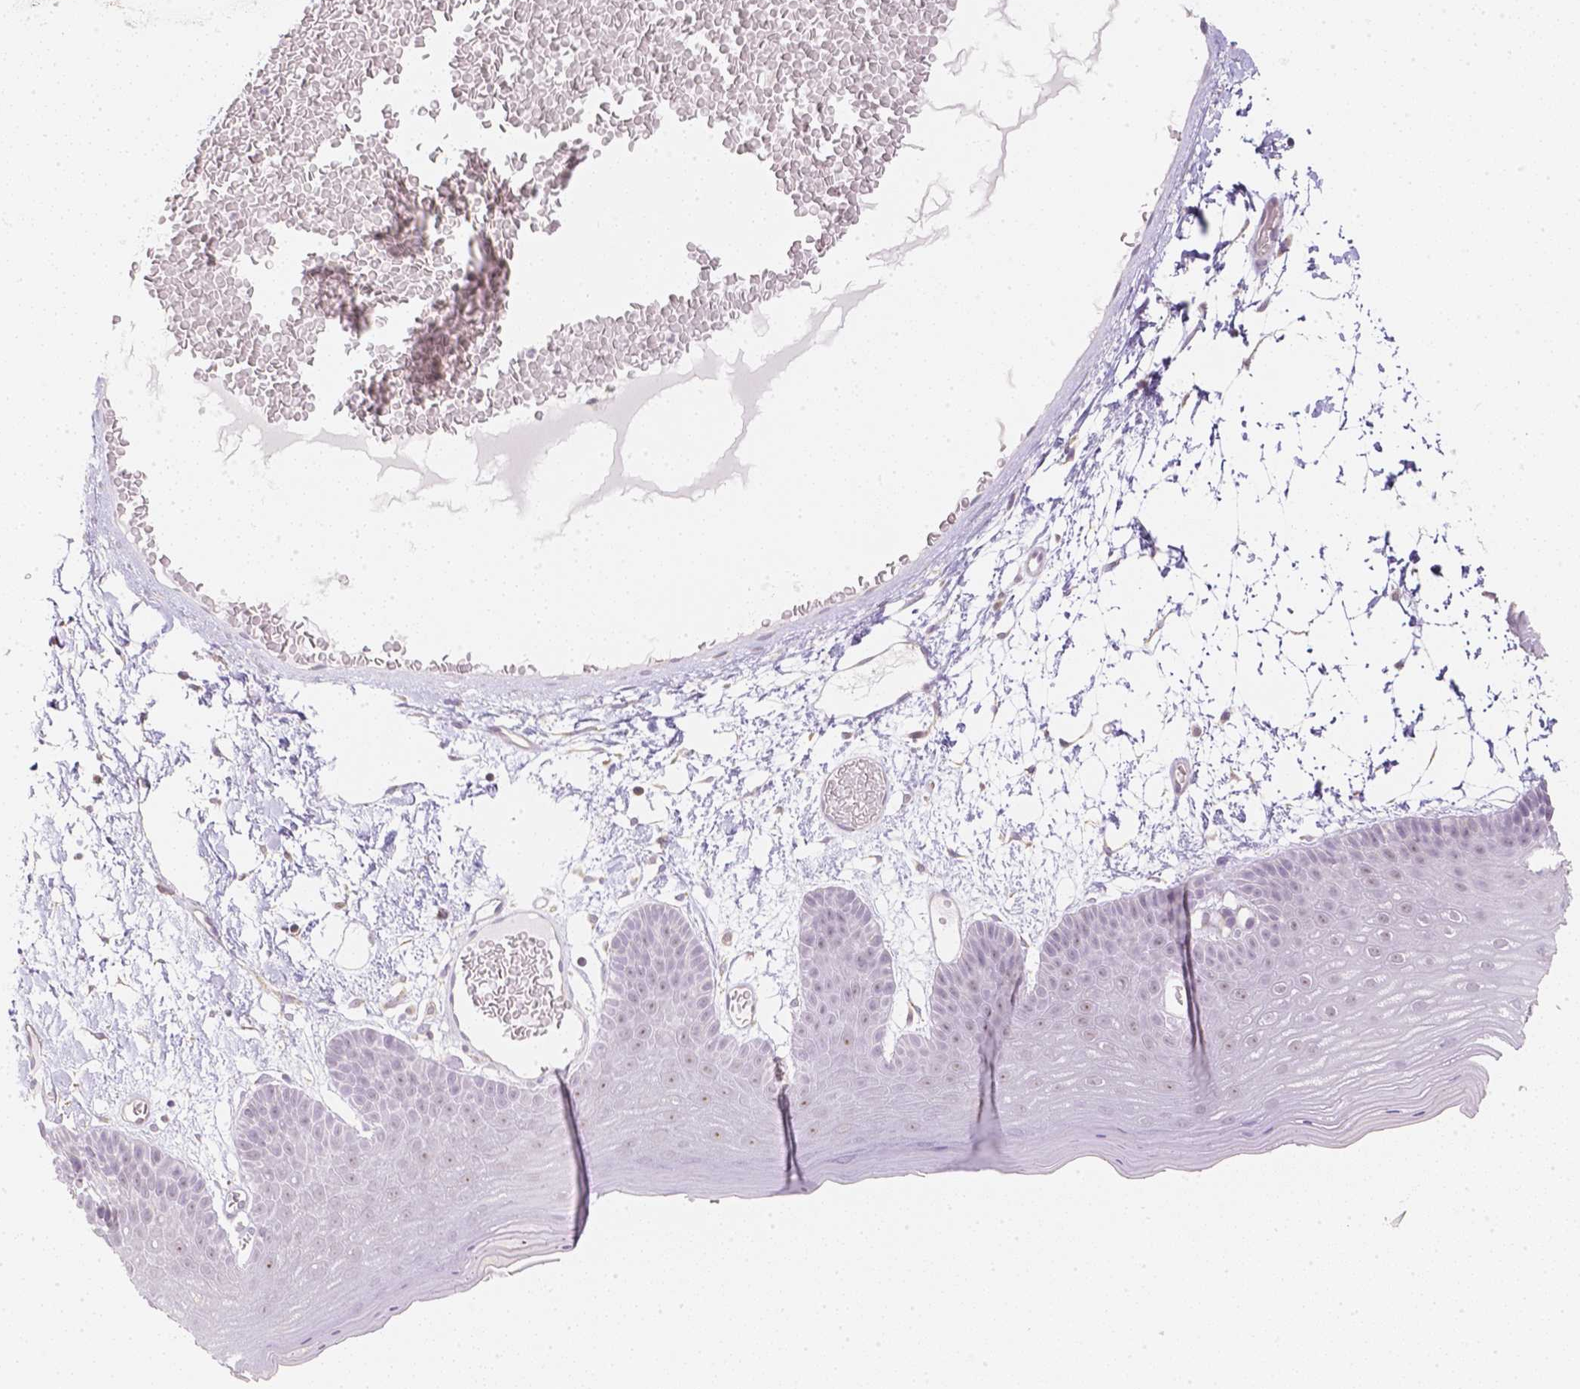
{"staining": {"intensity": "weak", "quantity": "25%-75%", "location": "nuclear"}, "tissue": "skin", "cell_type": "Epidermal cells", "image_type": "normal", "snomed": [{"axis": "morphology", "description": "Normal tissue, NOS"}, {"axis": "topography", "description": "Anal"}], "caption": "The histopathology image displays staining of normal skin, revealing weak nuclear protein staining (brown color) within epidermal cells.", "gene": "NVL", "patient": {"sex": "male", "age": 53}}